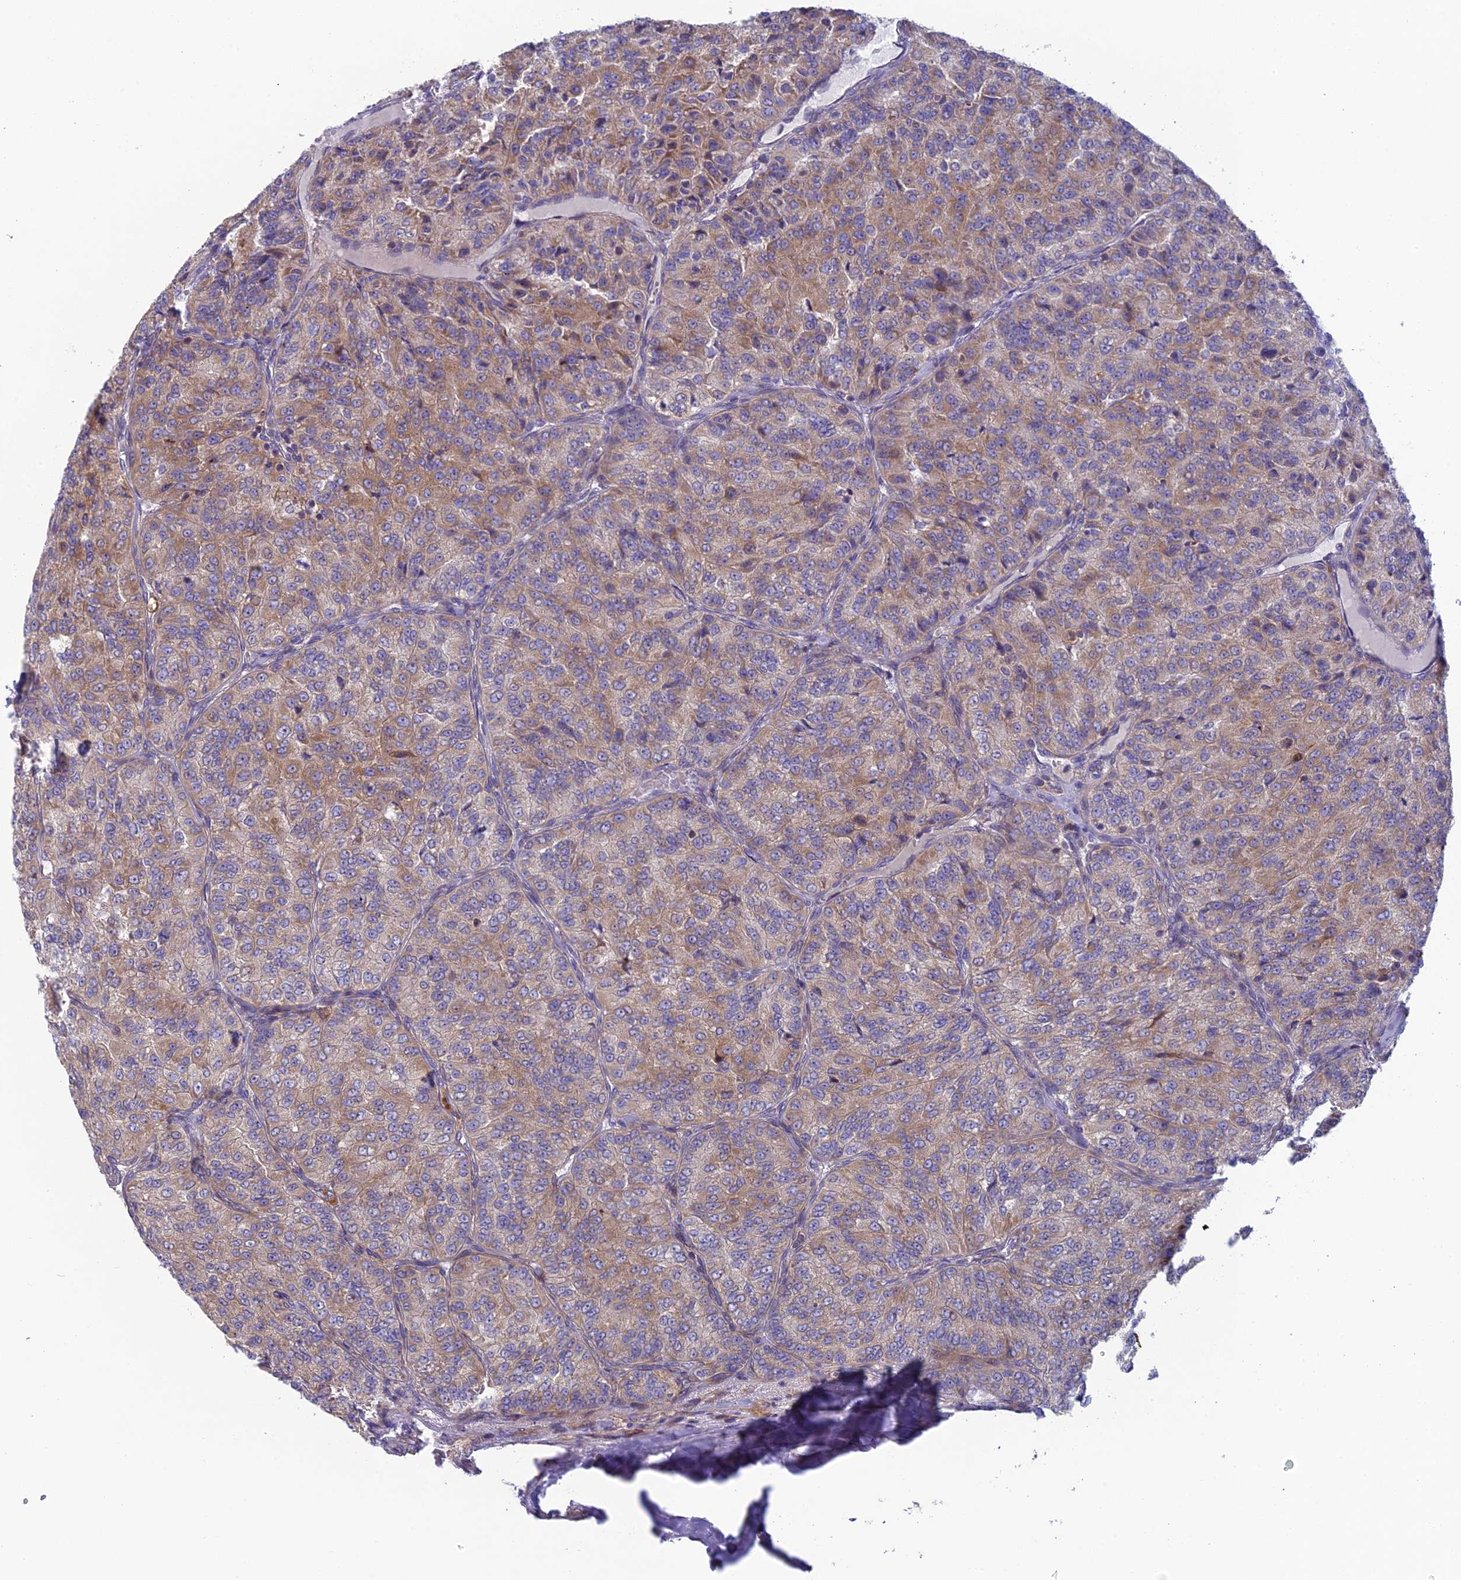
{"staining": {"intensity": "moderate", "quantity": ">75%", "location": "cytoplasmic/membranous"}, "tissue": "renal cancer", "cell_type": "Tumor cells", "image_type": "cancer", "snomed": [{"axis": "morphology", "description": "Adenocarcinoma, NOS"}, {"axis": "topography", "description": "Kidney"}], "caption": "Immunohistochemistry (IHC) (DAB (3,3'-diaminobenzidine)) staining of human renal adenocarcinoma demonstrates moderate cytoplasmic/membranous protein staining in about >75% of tumor cells.", "gene": "BLTP2", "patient": {"sex": "female", "age": 63}}